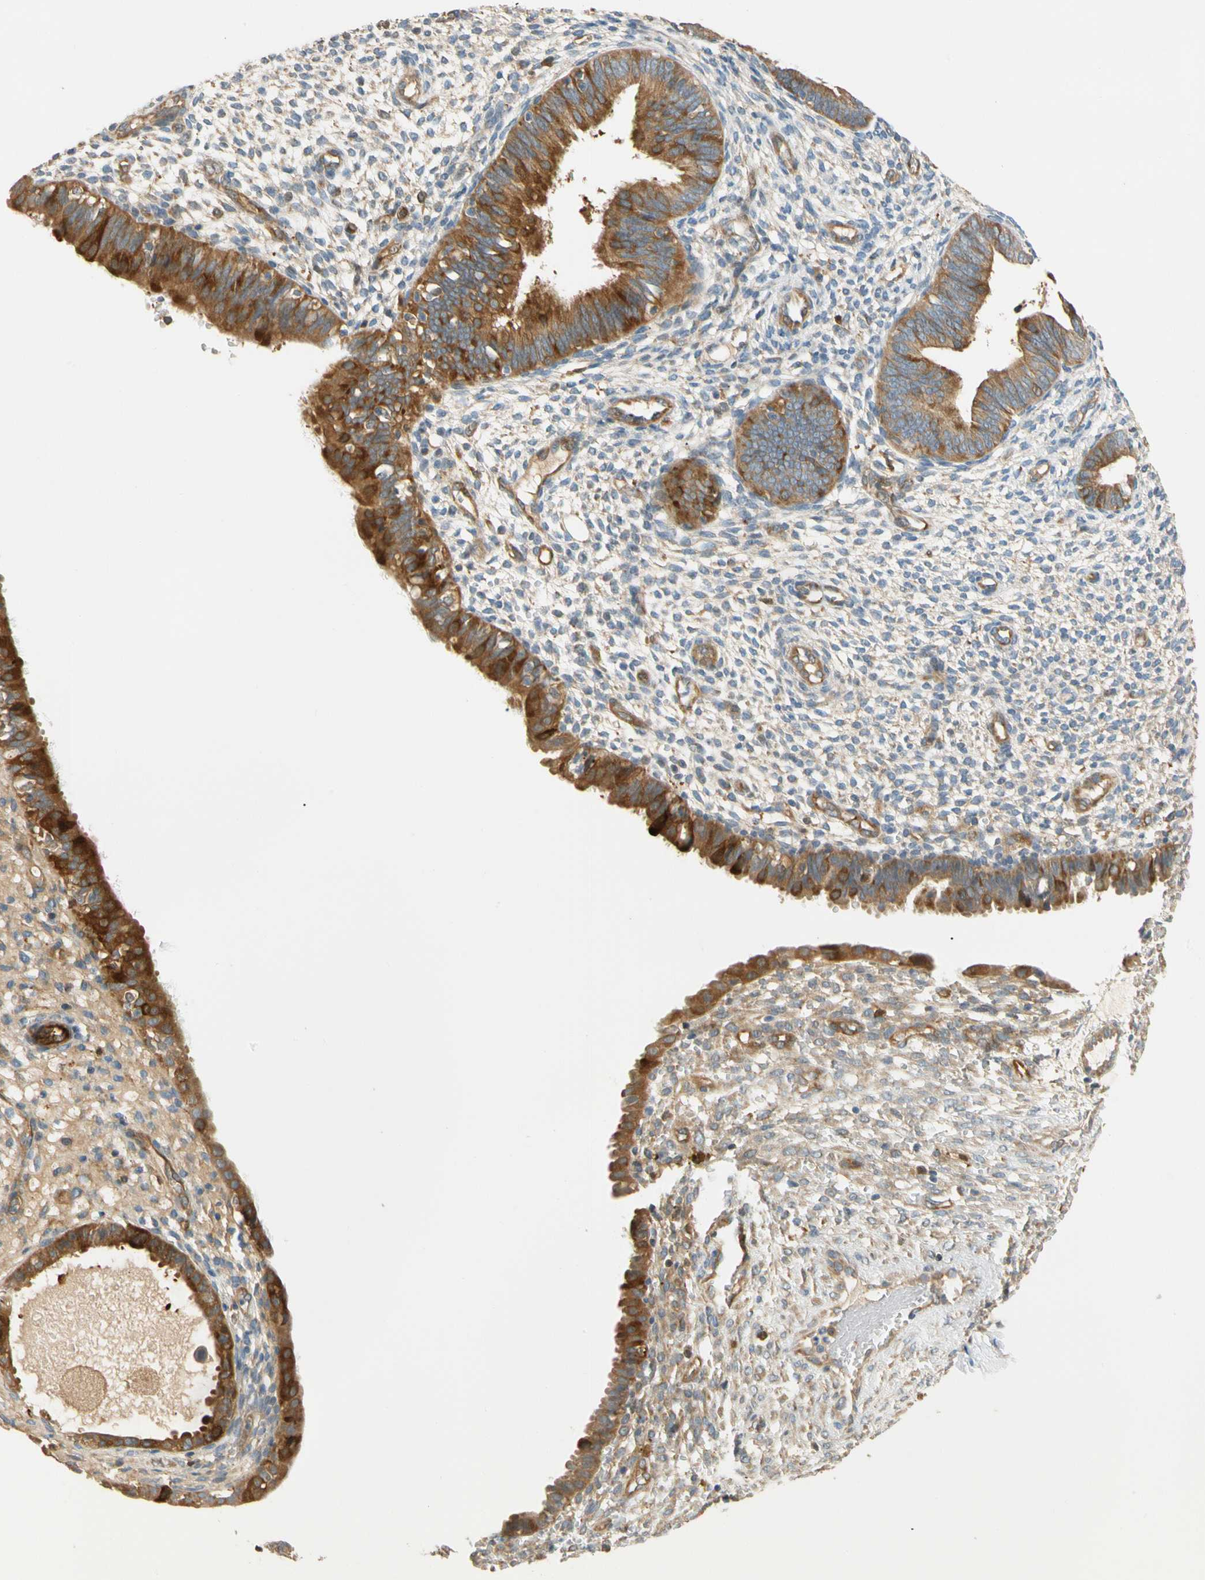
{"staining": {"intensity": "moderate", "quantity": "25%-75%", "location": "cytoplasmic/membranous"}, "tissue": "endometrium", "cell_type": "Cells in endometrial stroma", "image_type": "normal", "snomed": [{"axis": "morphology", "description": "Normal tissue, NOS"}, {"axis": "topography", "description": "Endometrium"}], "caption": "Protein staining of unremarkable endometrium reveals moderate cytoplasmic/membranous expression in approximately 25%-75% of cells in endometrial stroma.", "gene": "PARP14", "patient": {"sex": "female", "age": 61}}